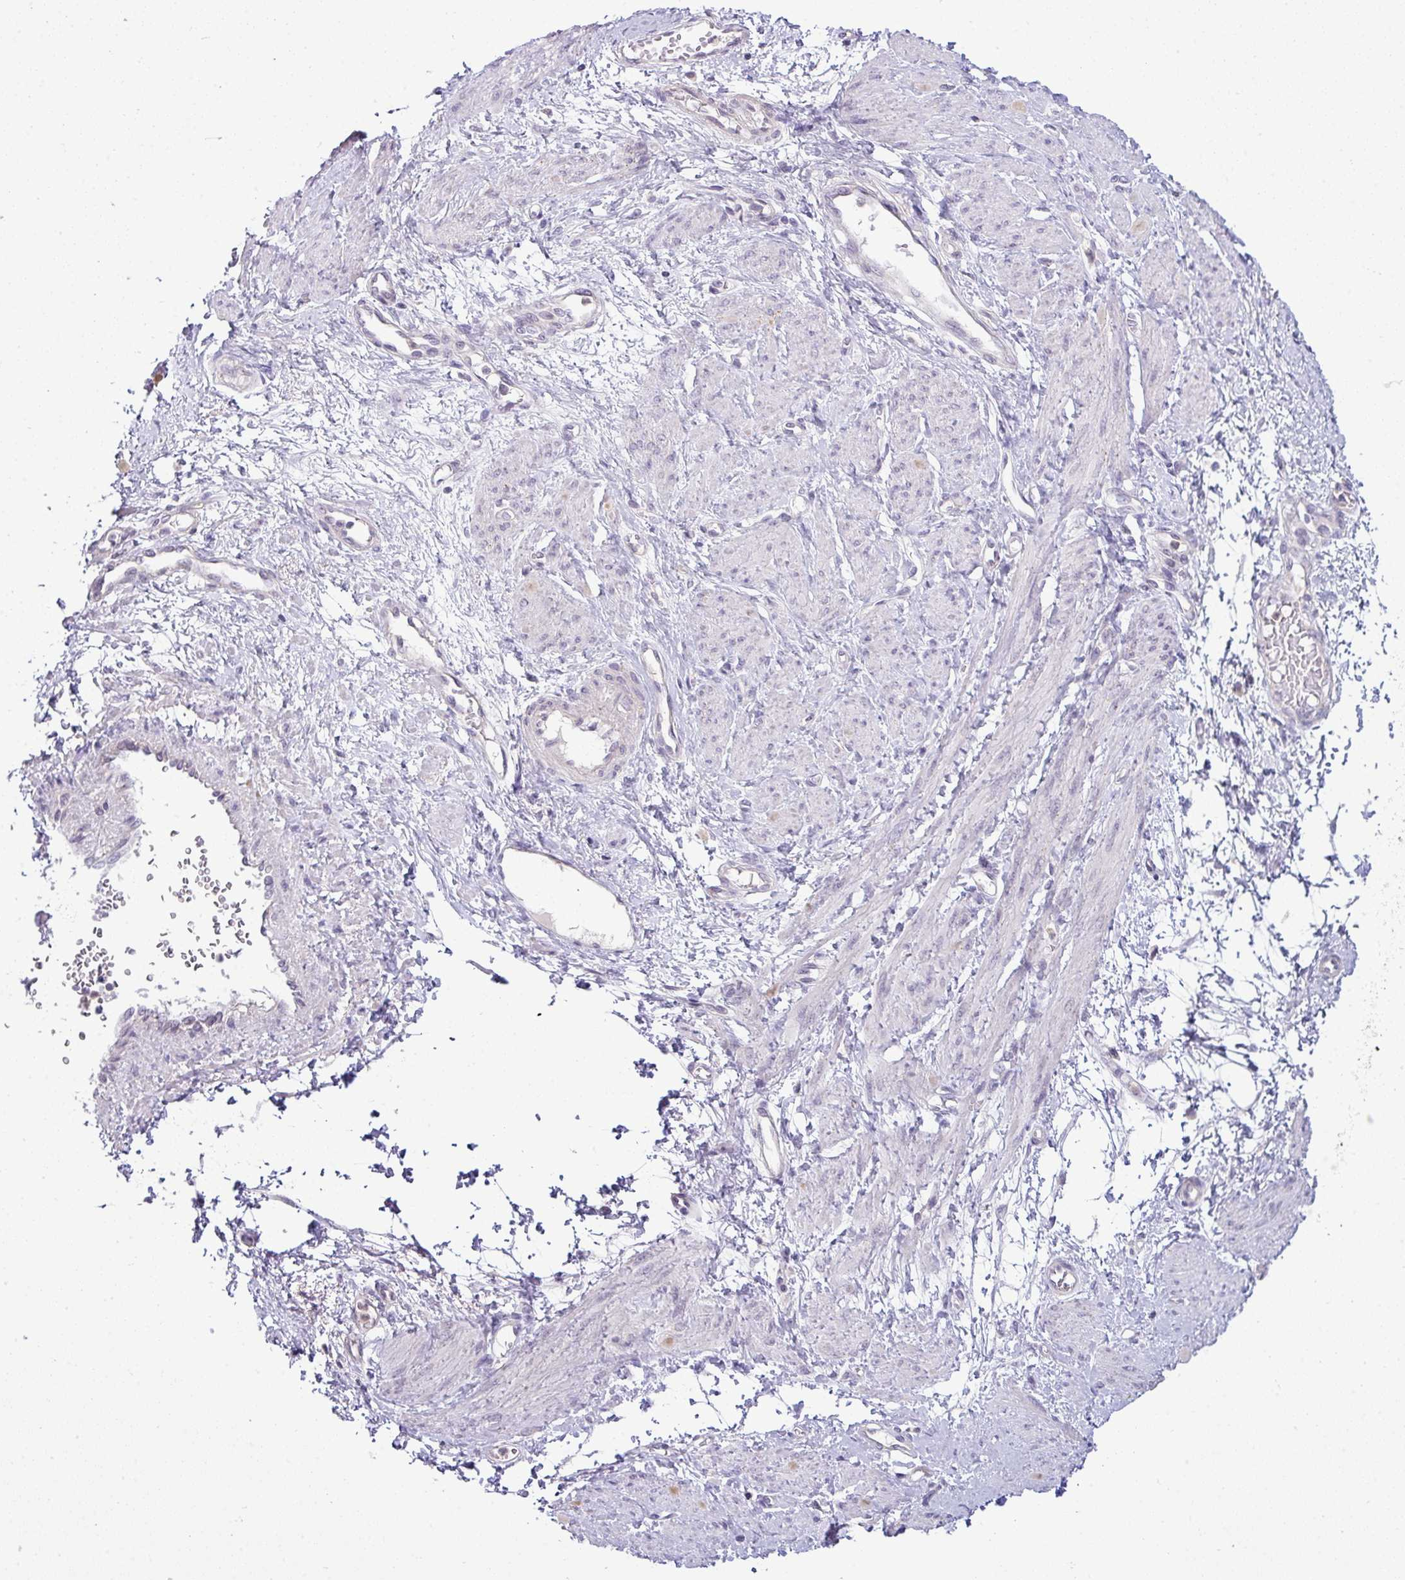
{"staining": {"intensity": "negative", "quantity": "none", "location": "none"}, "tissue": "smooth muscle", "cell_type": "Smooth muscle cells", "image_type": "normal", "snomed": [{"axis": "morphology", "description": "Normal tissue, NOS"}, {"axis": "topography", "description": "Smooth muscle"}, {"axis": "topography", "description": "Uterus"}], "caption": "An image of smooth muscle stained for a protein displays no brown staining in smooth muscle cells. (DAB immunohistochemistry (IHC) visualized using brightfield microscopy, high magnification).", "gene": "HBEGF", "patient": {"sex": "female", "age": 39}}